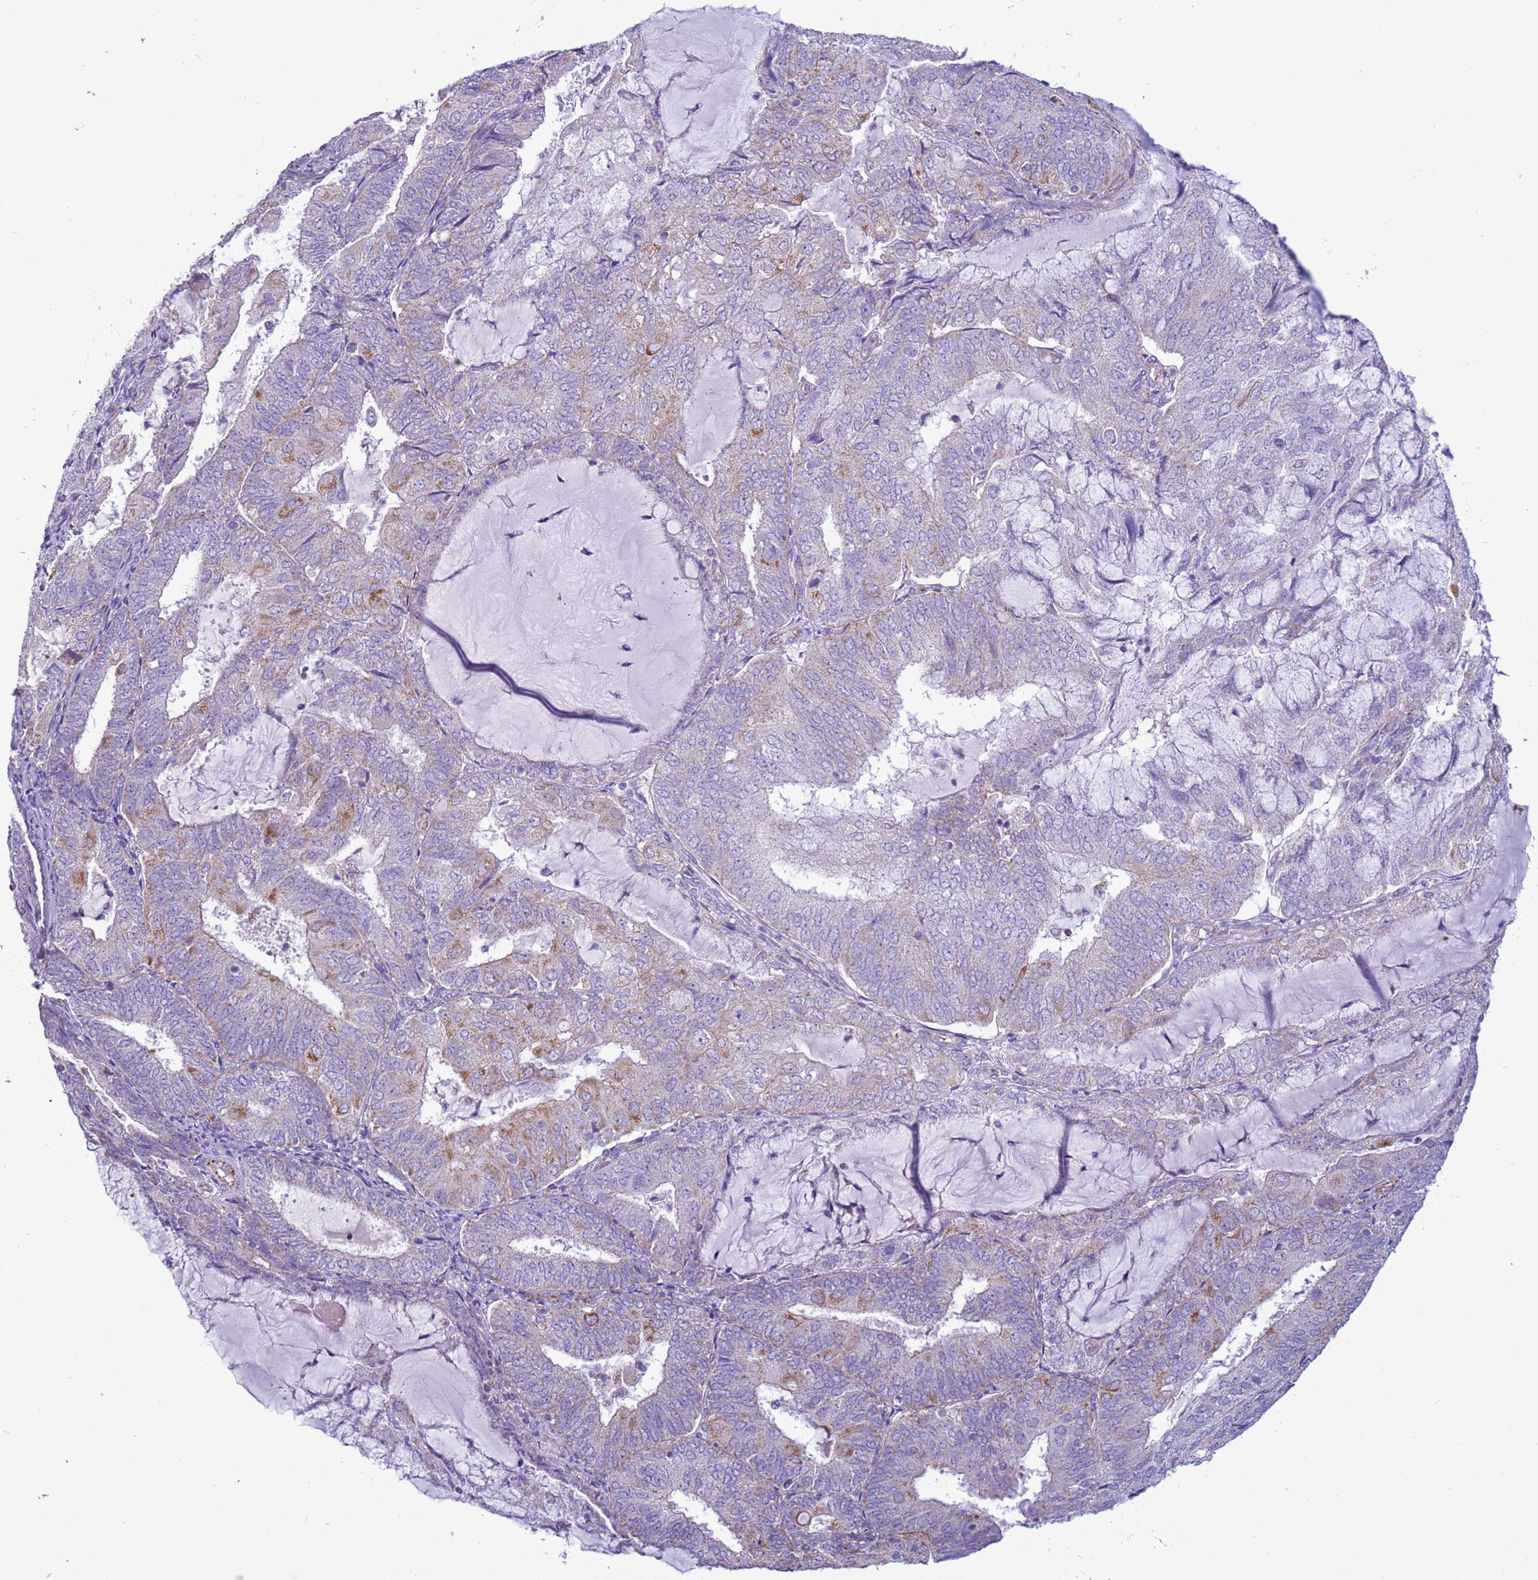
{"staining": {"intensity": "moderate", "quantity": "<25%", "location": "cytoplasmic/membranous"}, "tissue": "endometrial cancer", "cell_type": "Tumor cells", "image_type": "cancer", "snomed": [{"axis": "morphology", "description": "Adenocarcinoma, NOS"}, {"axis": "topography", "description": "Endometrium"}], "caption": "Immunohistochemistry staining of endometrial cancer, which reveals low levels of moderate cytoplasmic/membranous positivity in about <25% of tumor cells indicating moderate cytoplasmic/membranous protein staining. The staining was performed using DAB (3,3'-diaminobenzidine) (brown) for protein detection and nuclei were counterstained in hematoxylin (blue).", "gene": "NCALD", "patient": {"sex": "female", "age": 81}}